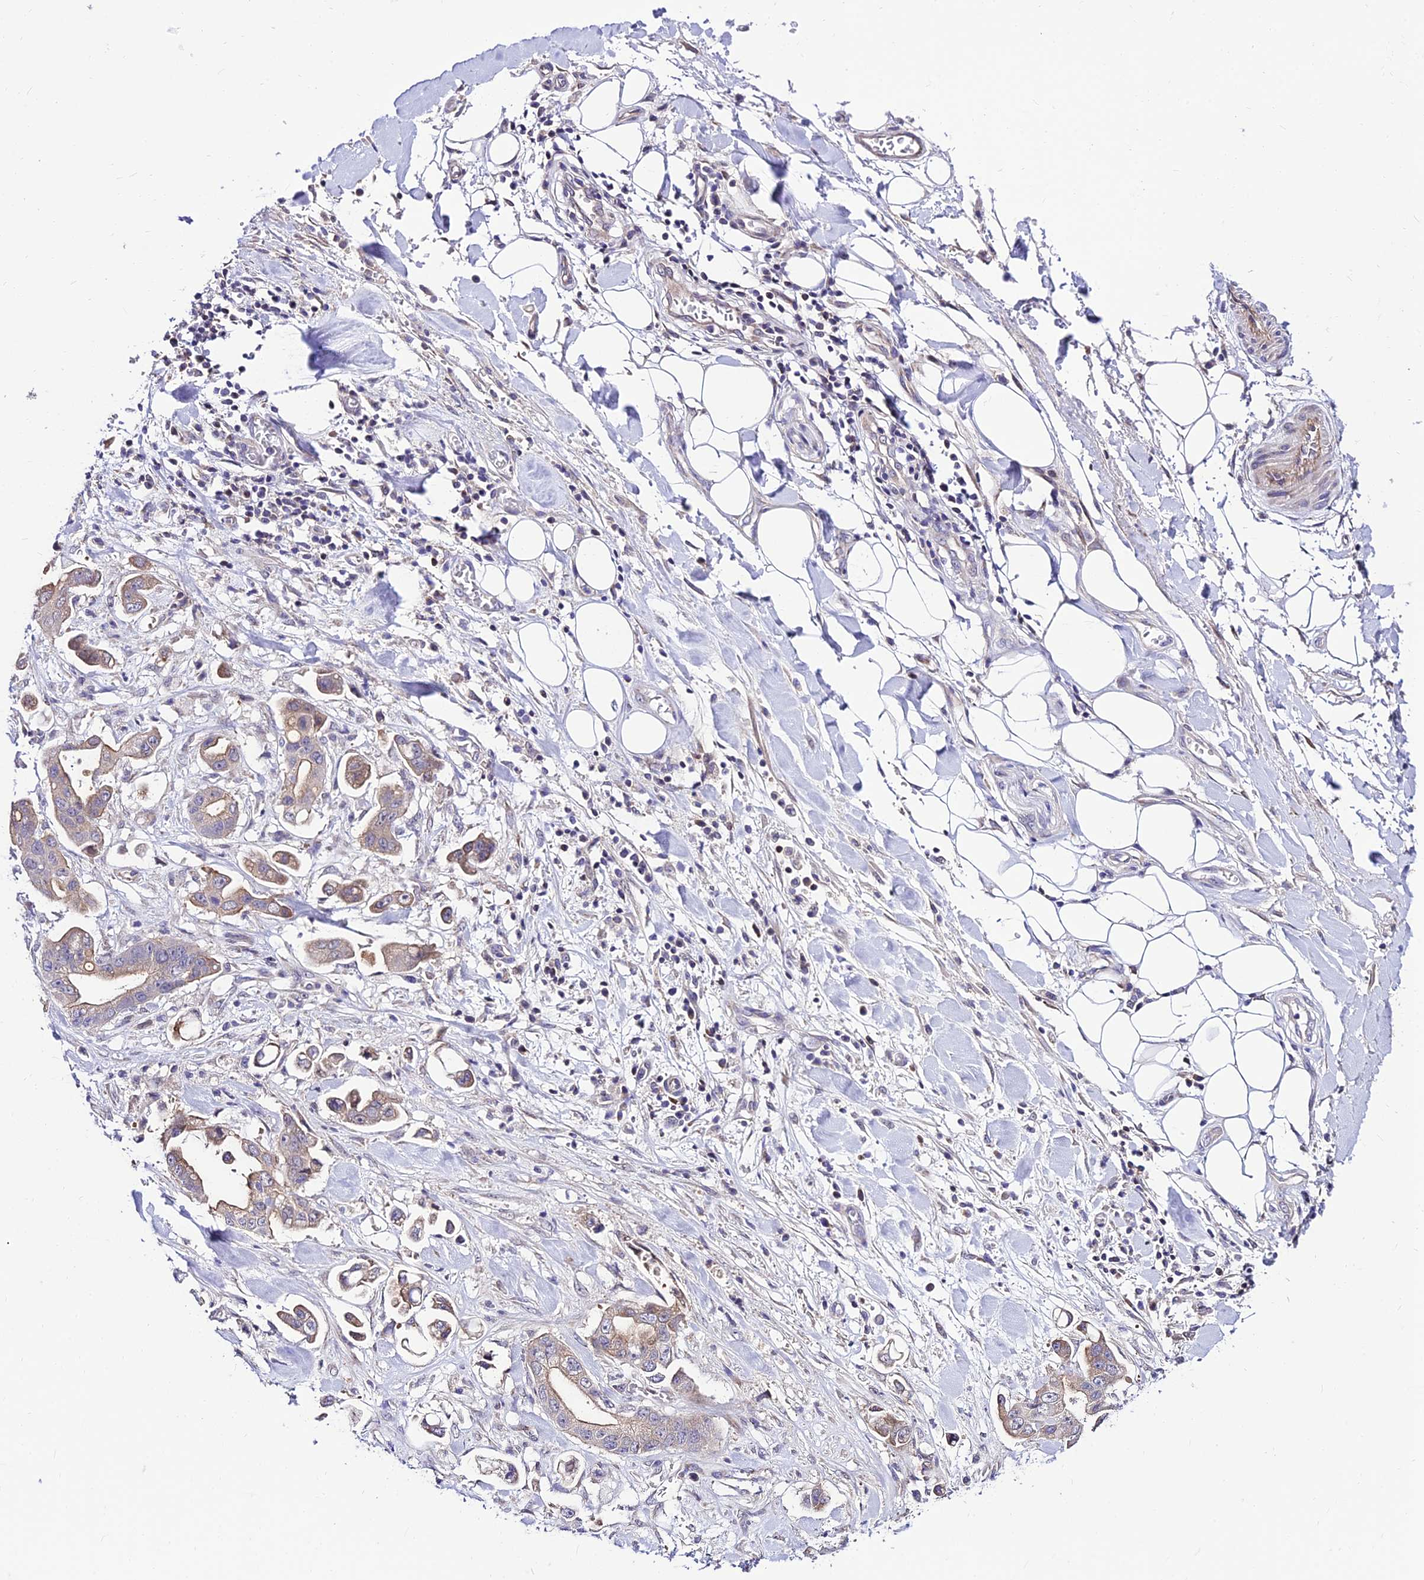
{"staining": {"intensity": "weak", "quantity": ">75%", "location": "cytoplasmic/membranous"}, "tissue": "stomach cancer", "cell_type": "Tumor cells", "image_type": "cancer", "snomed": [{"axis": "morphology", "description": "Adenocarcinoma, NOS"}, {"axis": "topography", "description": "Stomach"}], "caption": "Tumor cells demonstrate weak cytoplasmic/membranous staining in approximately >75% of cells in stomach cancer (adenocarcinoma).", "gene": "C6orf132", "patient": {"sex": "male", "age": 62}}